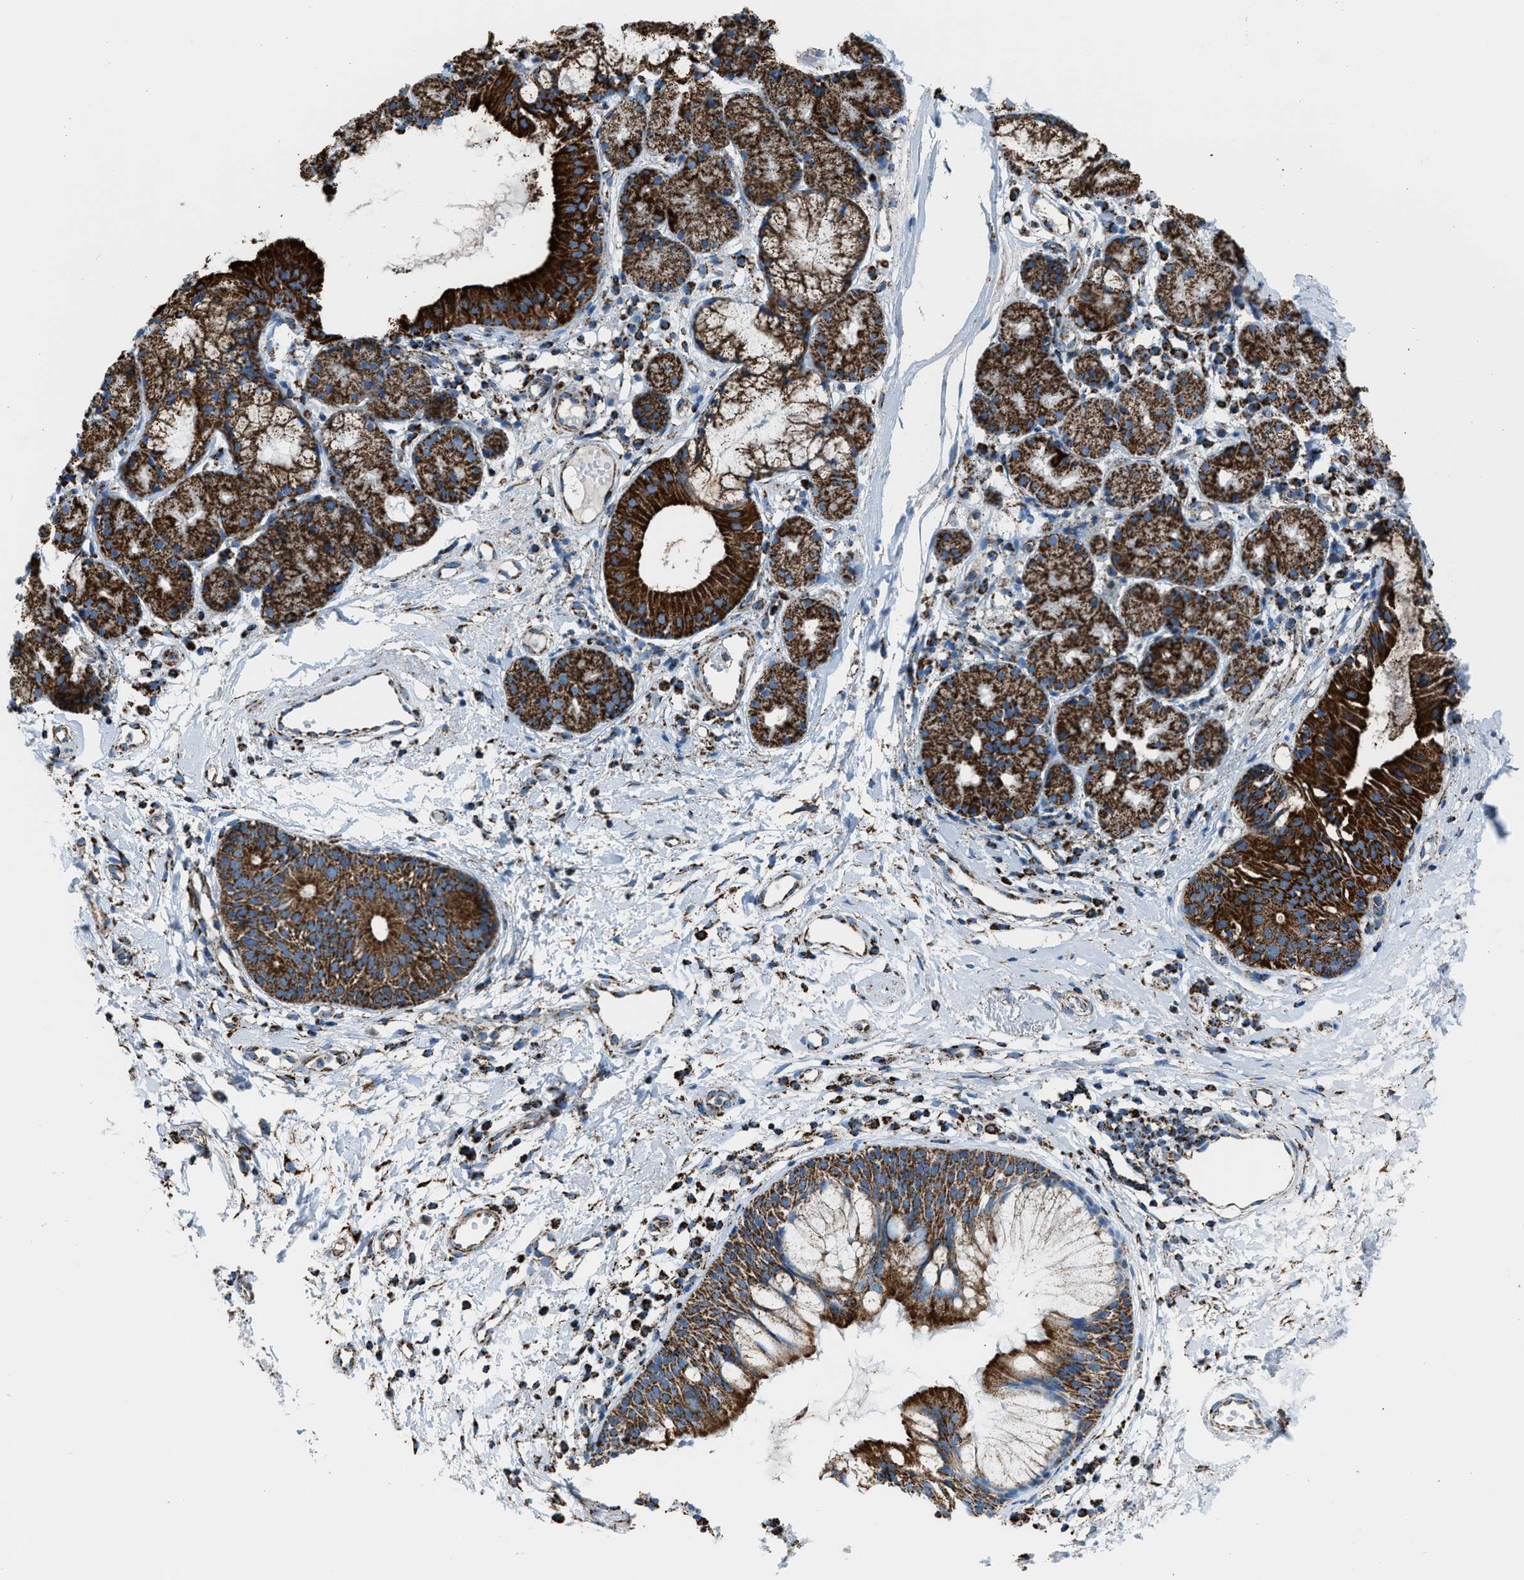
{"staining": {"intensity": "strong", "quantity": ">75%", "location": "cytoplasmic/membranous"}, "tissue": "nasopharynx", "cell_type": "Respiratory epithelial cells", "image_type": "normal", "snomed": [{"axis": "morphology", "description": "Normal tissue, NOS"}, {"axis": "morphology", "description": "Basal cell carcinoma"}, {"axis": "topography", "description": "Cartilage tissue"}, {"axis": "topography", "description": "Nasopharynx"}, {"axis": "topography", "description": "Oral tissue"}], "caption": "The immunohistochemical stain labels strong cytoplasmic/membranous positivity in respiratory epithelial cells of normal nasopharynx. (DAB = brown stain, brightfield microscopy at high magnification).", "gene": "MDH2", "patient": {"sex": "female", "age": 77}}